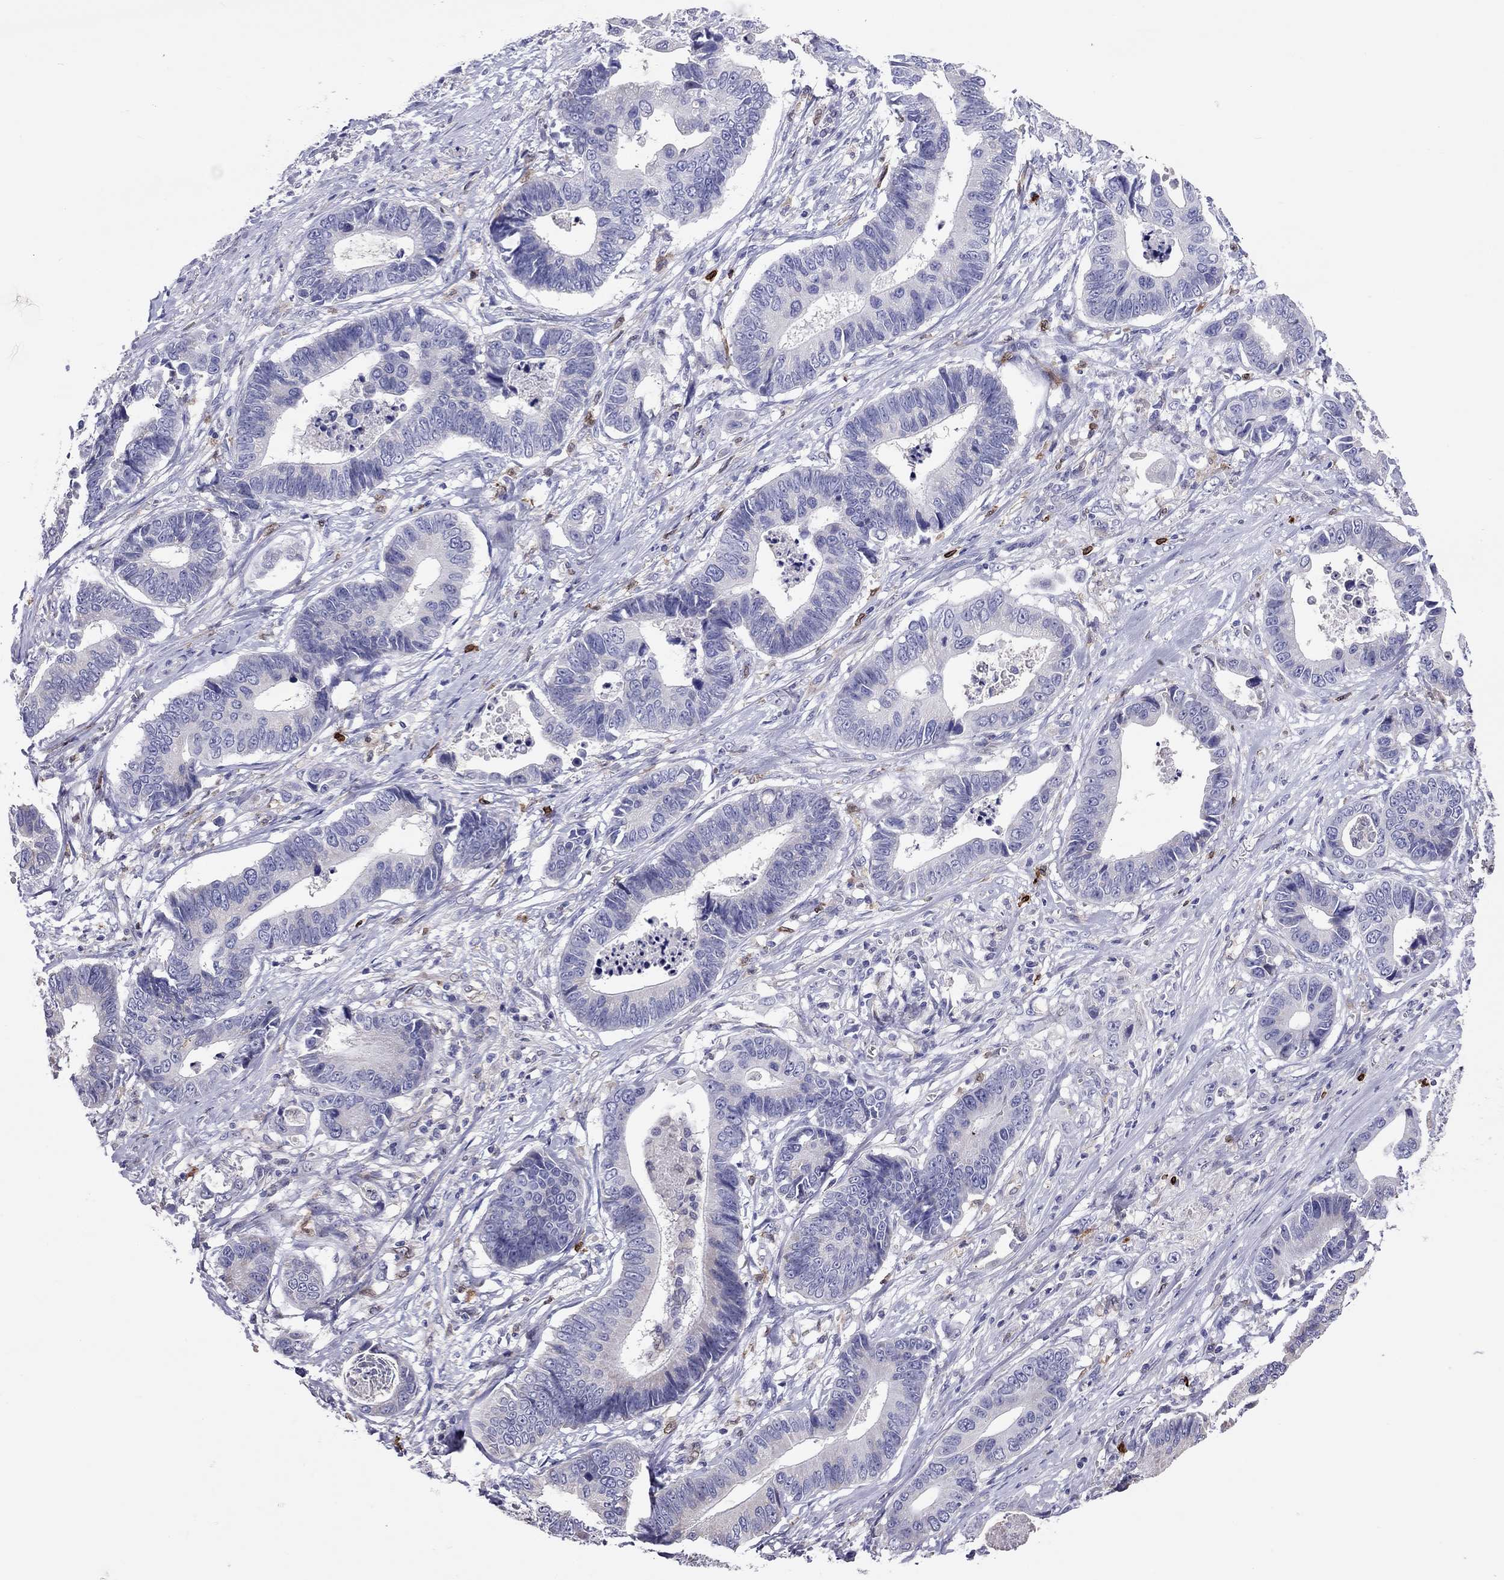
{"staining": {"intensity": "negative", "quantity": "none", "location": "none"}, "tissue": "stomach cancer", "cell_type": "Tumor cells", "image_type": "cancer", "snomed": [{"axis": "morphology", "description": "Adenocarcinoma, NOS"}, {"axis": "topography", "description": "Stomach"}], "caption": "IHC histopathology image of human adenocarcinoma (stomach) stained for a protein (brown), which demonstrates no staining in tumor cells.", "gene": "ADORA2A", "patient": {"sex": "male", "age": 84}}